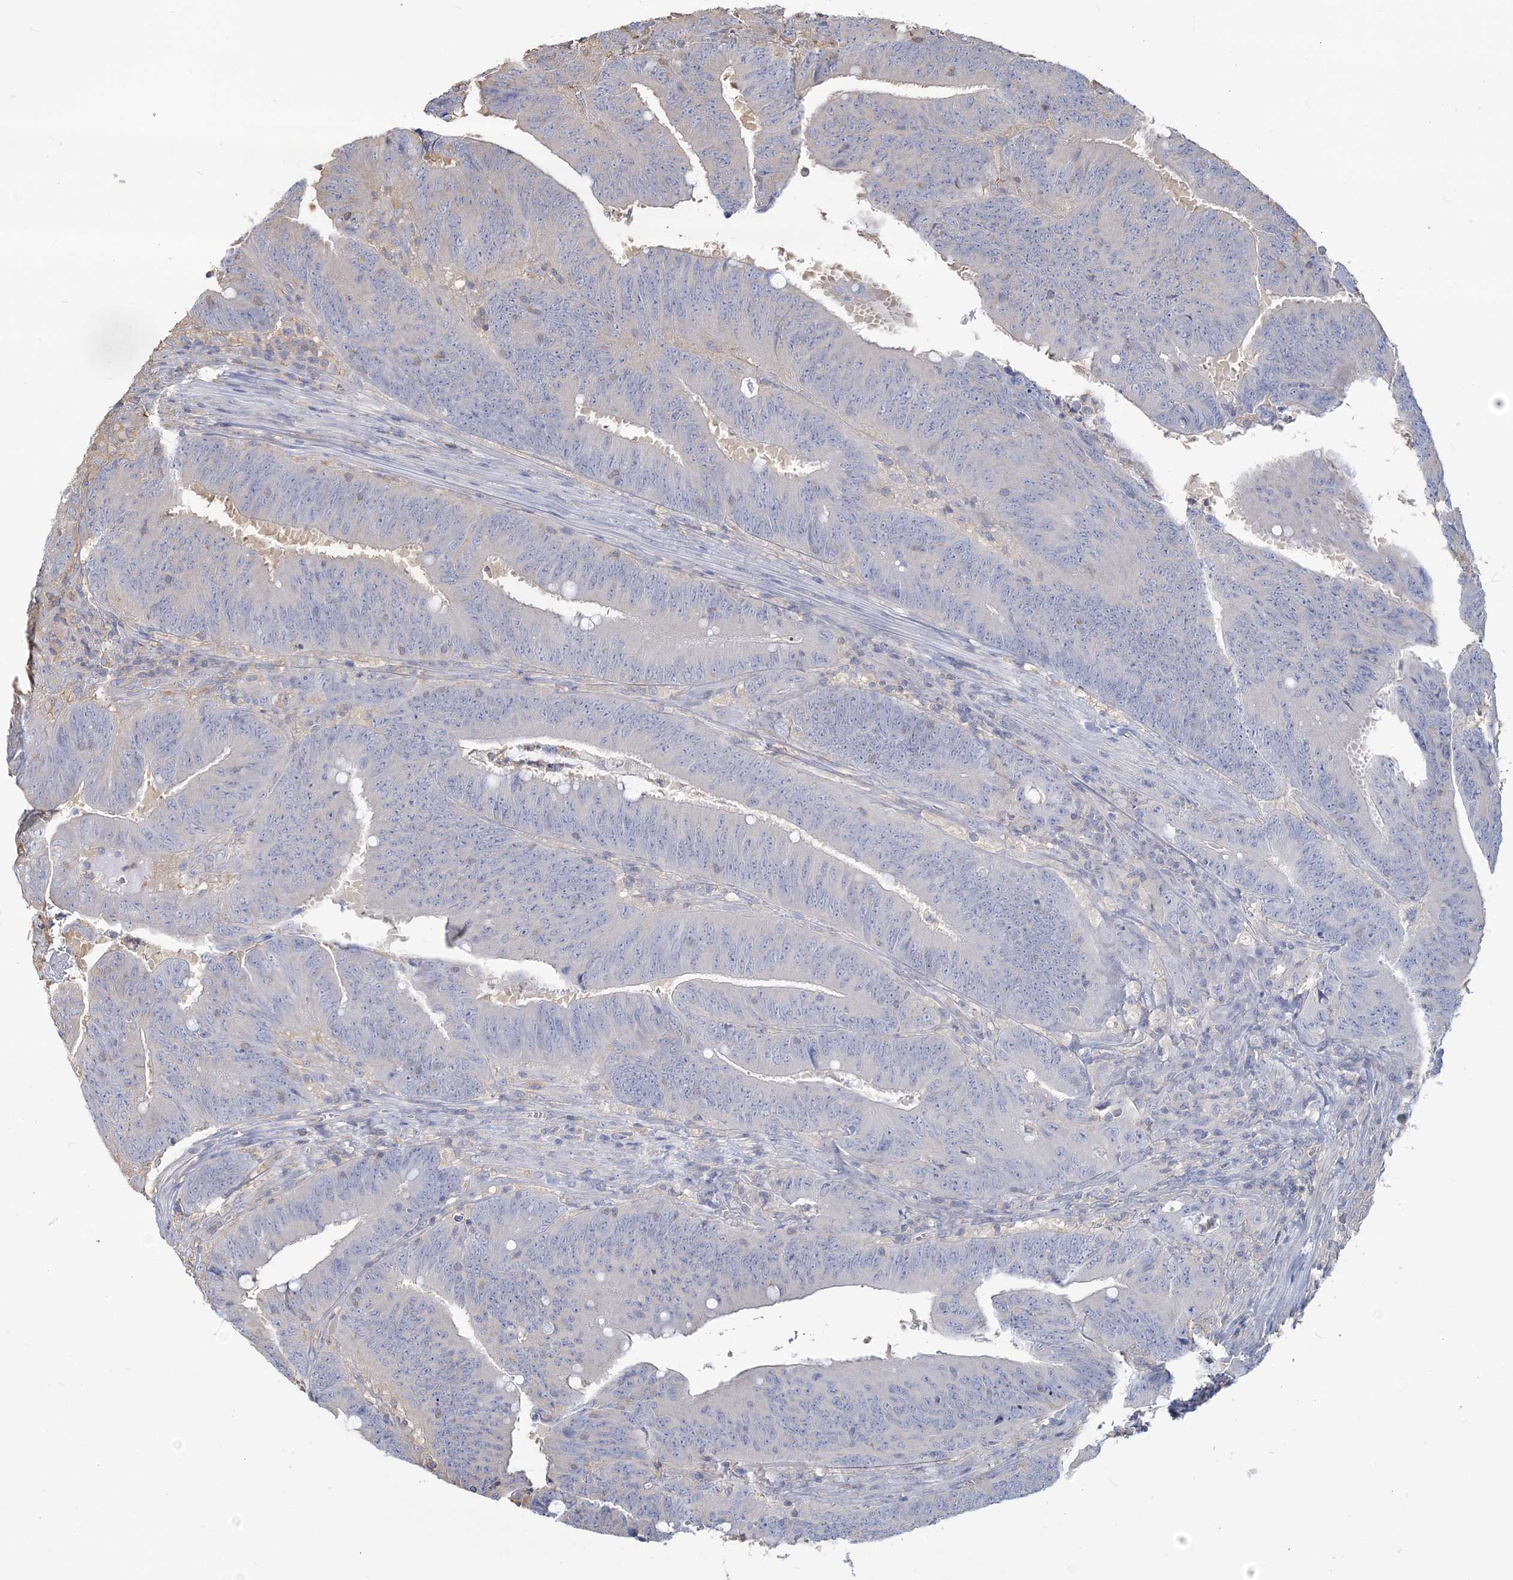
{"staining": {"intensity": "negative", "quantity": "none", "location": "none"}, "tissue": "colorectal cancer", "cell_type": "Tumor cells", "image_type": "cancer", "snomed": [{"axis": "morphology", "description": "Adenocarcinoma, NOS"}, {"axis": "topography", "description": "Colon"}], "caption": "Tumor cells are negative for protein expression in human colorectal cancer (adenocarcinoma). (Brightfield microscopy of DAB immunohistochemistry at high magnification).", "gene": "ANKS1A", "patient": {"sex": "male", "age": 45}}